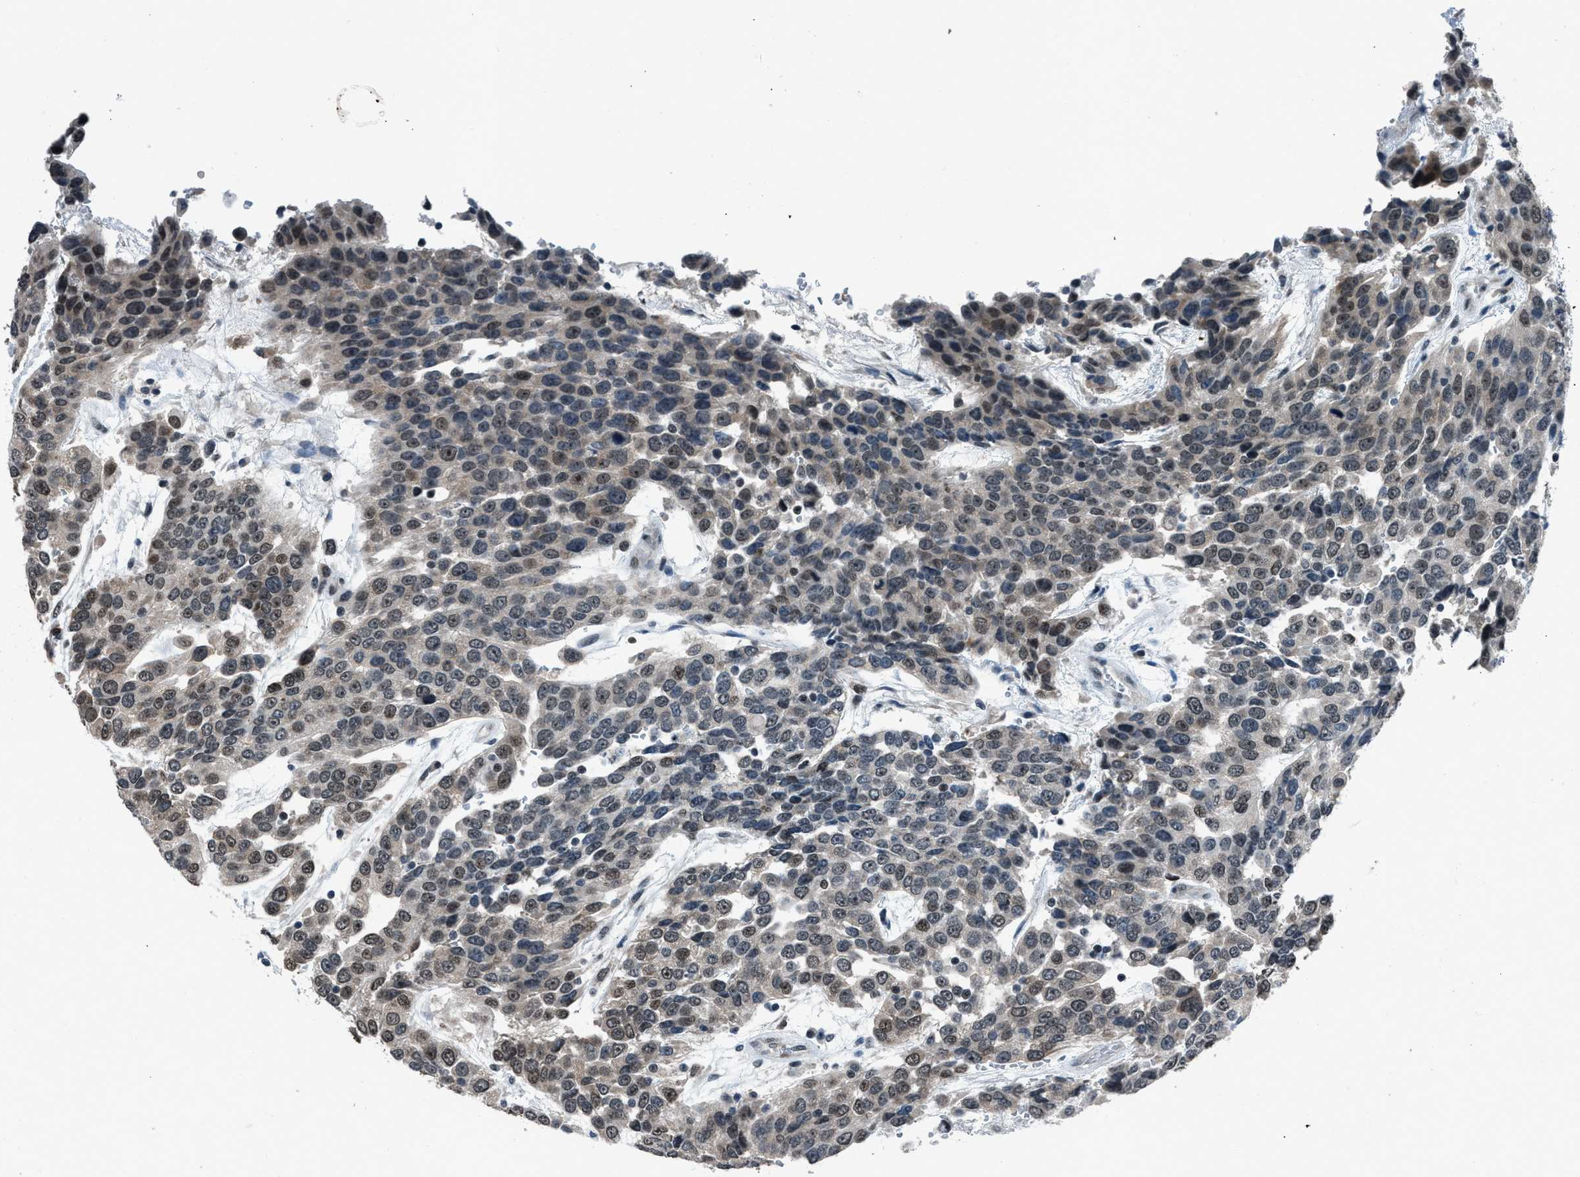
{"staining": {"intensity": "weak", "quantity": "25%-75%", "location": "cytoplasmic/membranous,nuclear"}, "tissue": "urothelial cancer", "cell_type": "Tumor cells", "image_type": "cancer", "snomed": [{"axis": "morphology", "description": "Urothelial carcinoma, High grade"}, {"axis": "topography", "description": "Urinary bladder"}], "caption": "The immunohistochemical stain labels weak cytoplasmic/membranous and nuclear expression in tumor cells of urothelial carcinoma (high-grade) tissue.", "gene": "ADCY1", "patient": {"sex": "female", "age": 80}}